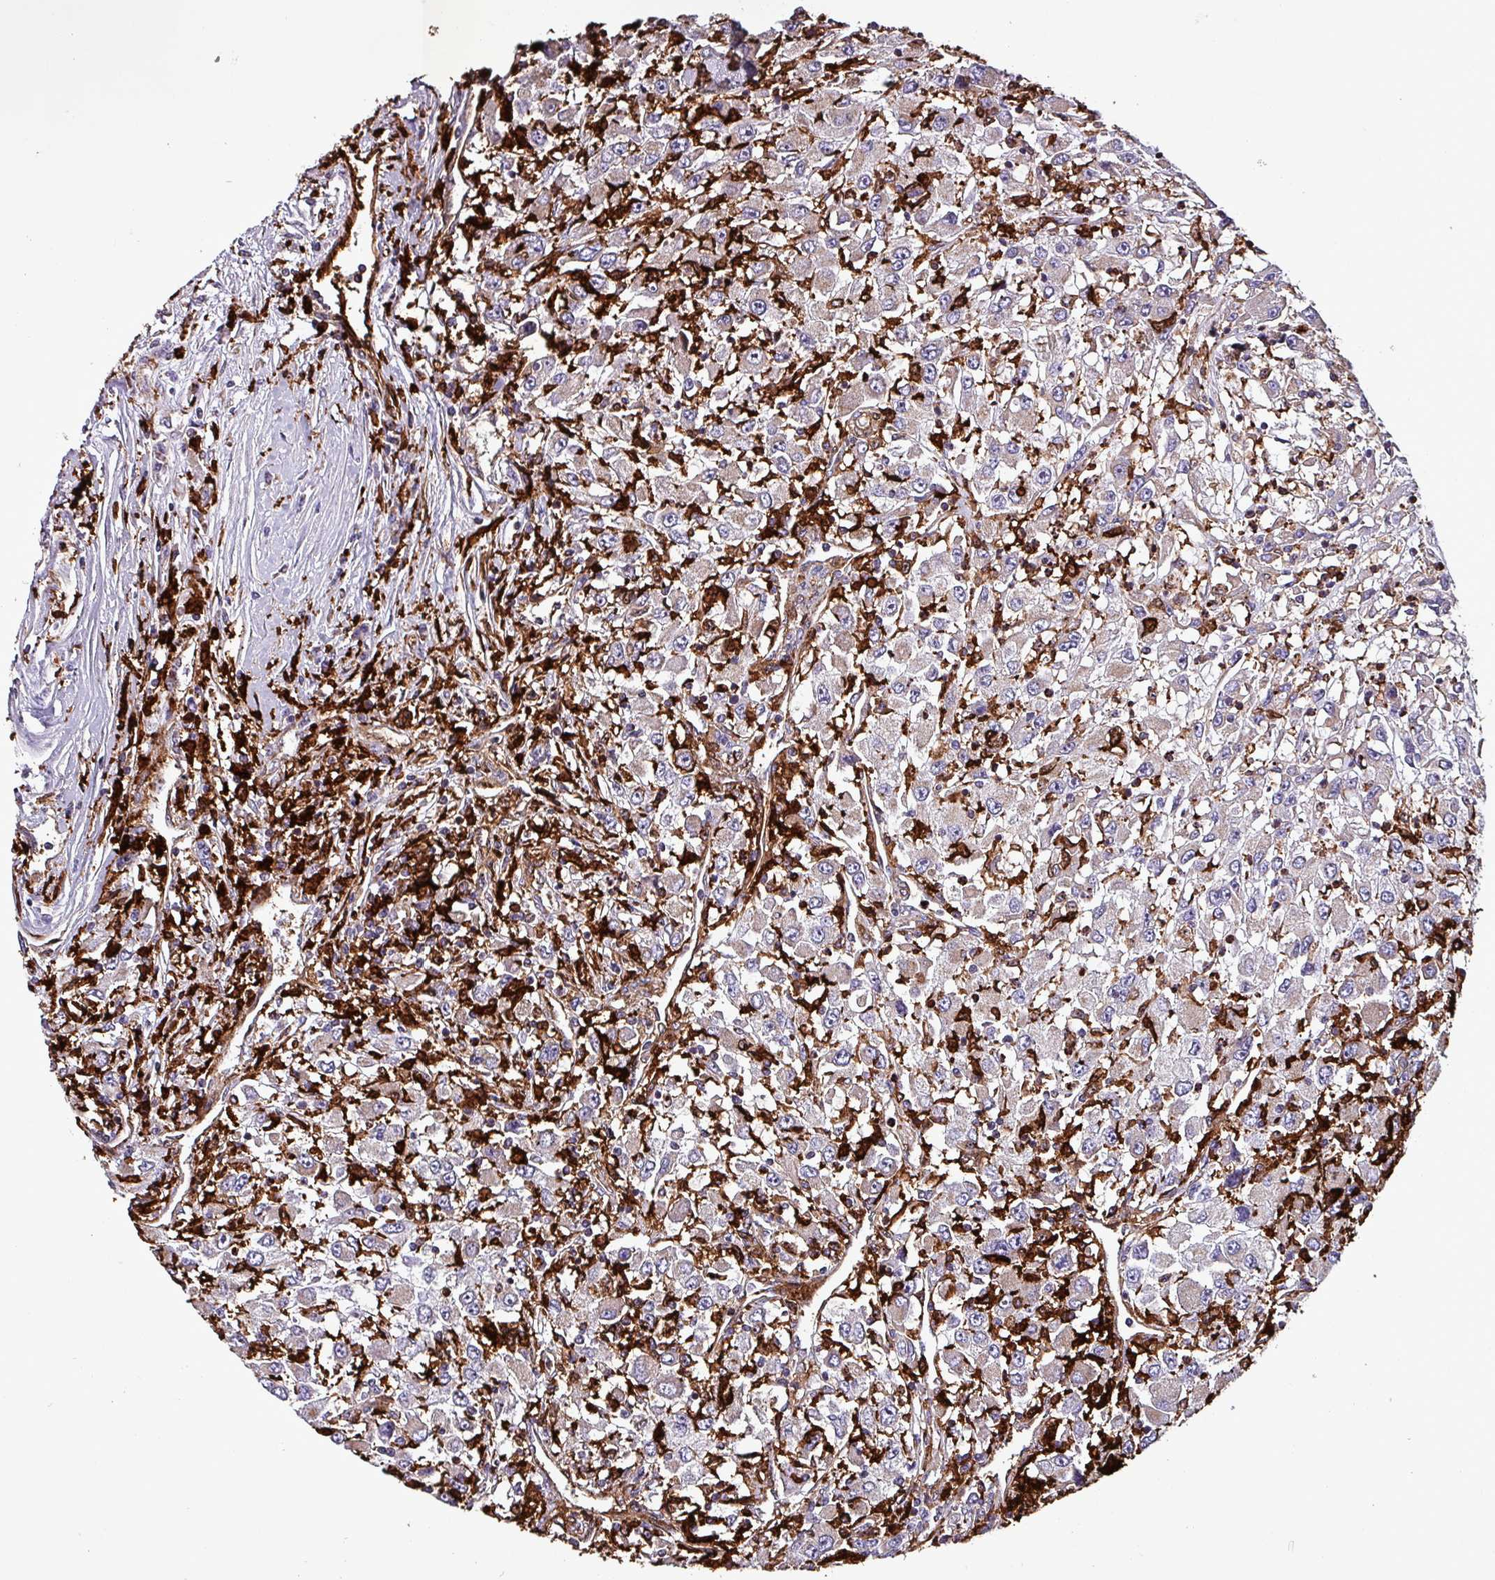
{"staining": {"intensity": "weak", "quantity": "<25%", "location": "cytoplasmic/membranous"}, "tissue": "renal cancer", "cell_type": "Tumor cells", "image_type": "cancer", "snomed": [{"axis": "morphology", "description": "Adenocarcinoma, NOS"}, {"axis": "topography", "description": "Kidney"}], "caption": "Renal cancer stained for a protein using IHC displays no expression tumor cells.", "gene": "SCIN", "patient": {"sex": "female", "age": 67}}